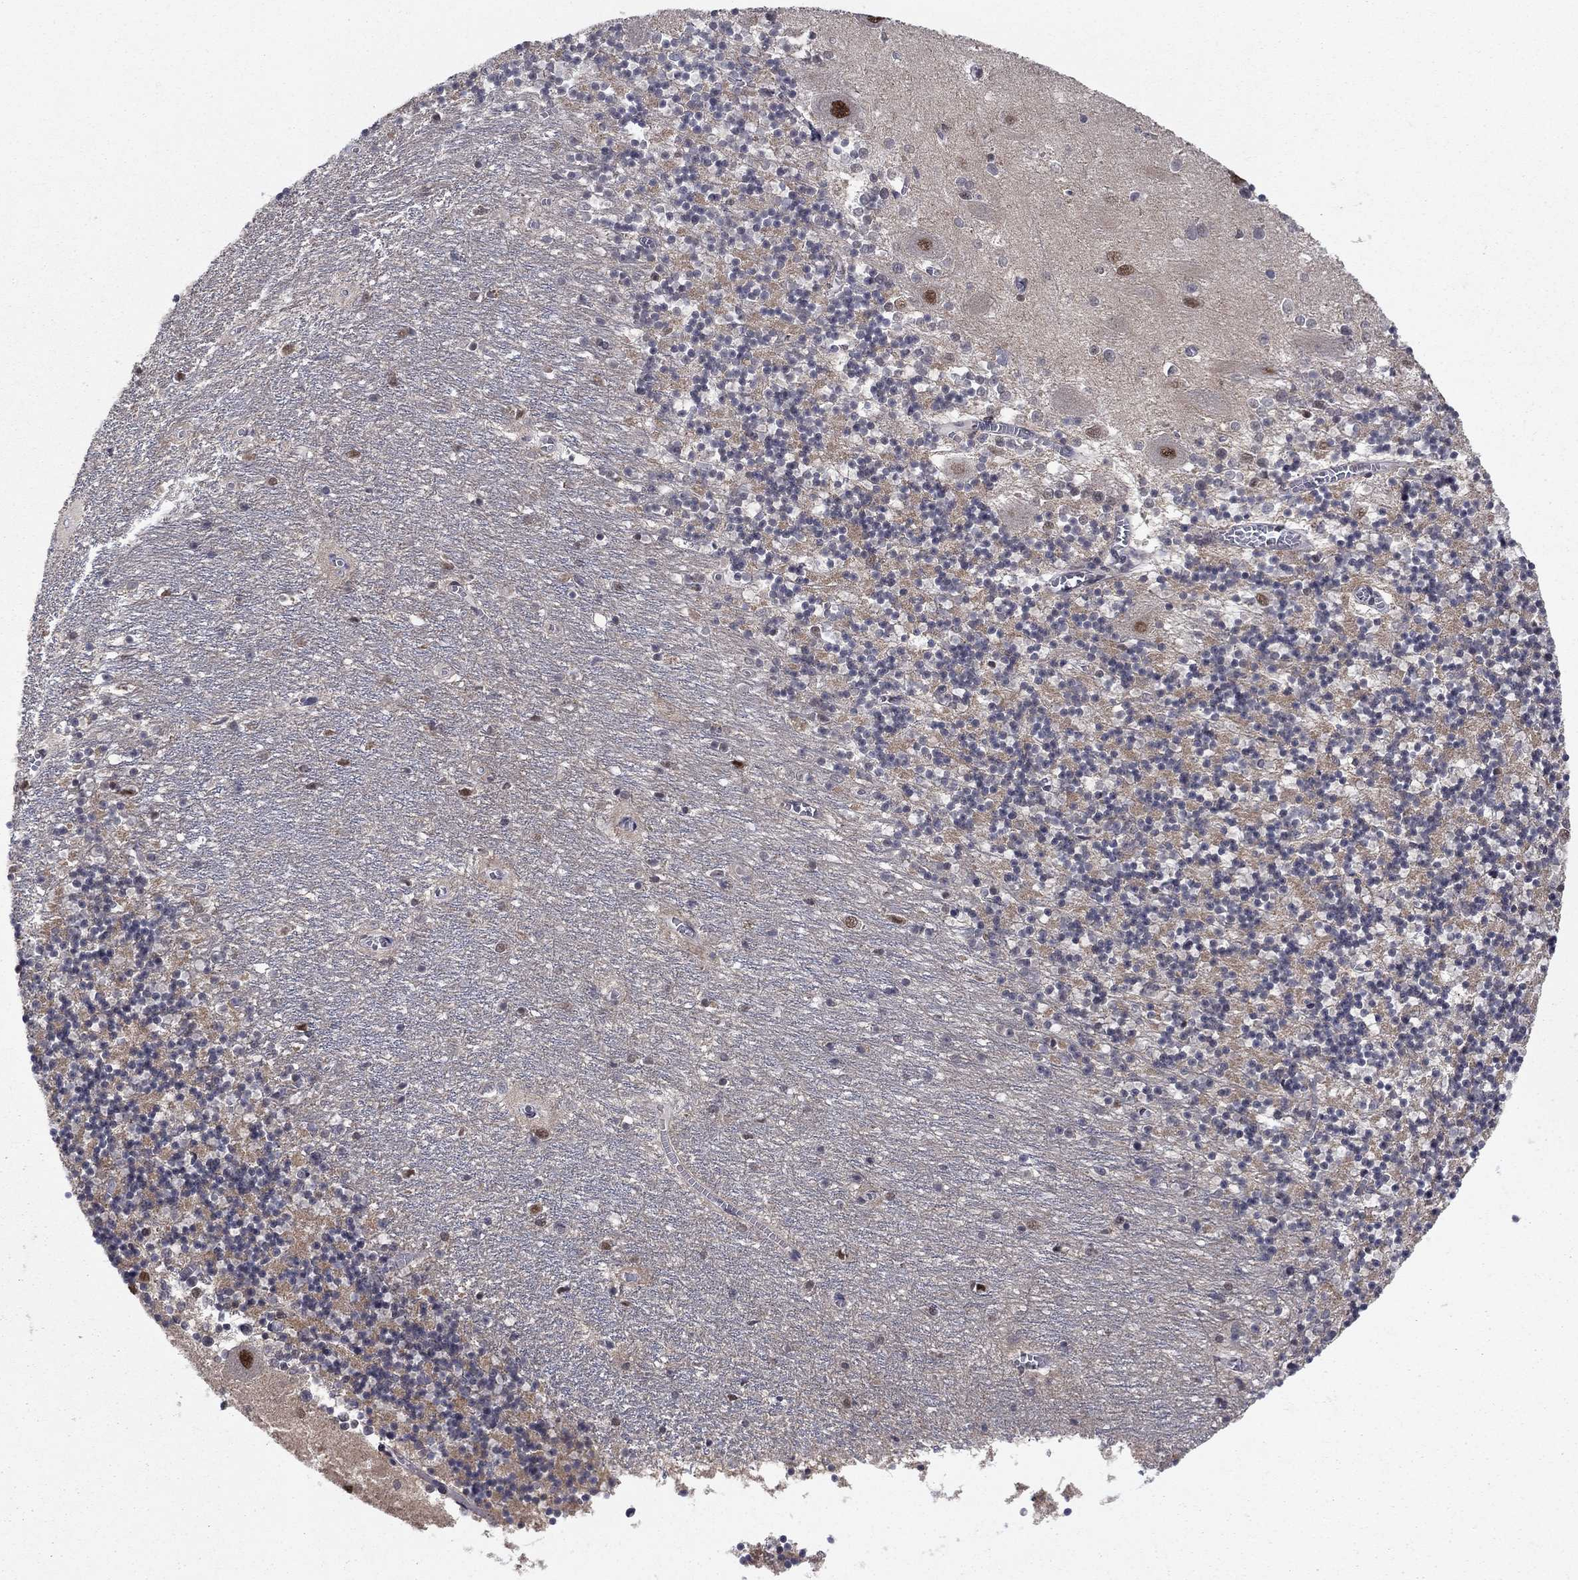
{"staining": {"intensity": "negative", "quantity": "none", "location": "none"}, "tissue": "cerebellum", "cell_type": "Cells in granular layer", "image_type": "normal", "snomed": [{"axis": "morphology", "description": "Normal tissue, NOS"}, {"axis": "topography", "description": "Cerebellum"}], "caption": "DAB immunohistochemical staining of benign human cerebellum shows no significant positivity in cells in granular layer.", "gene": "PSMC1", "patient": {"sex": "female", "age": 64}}